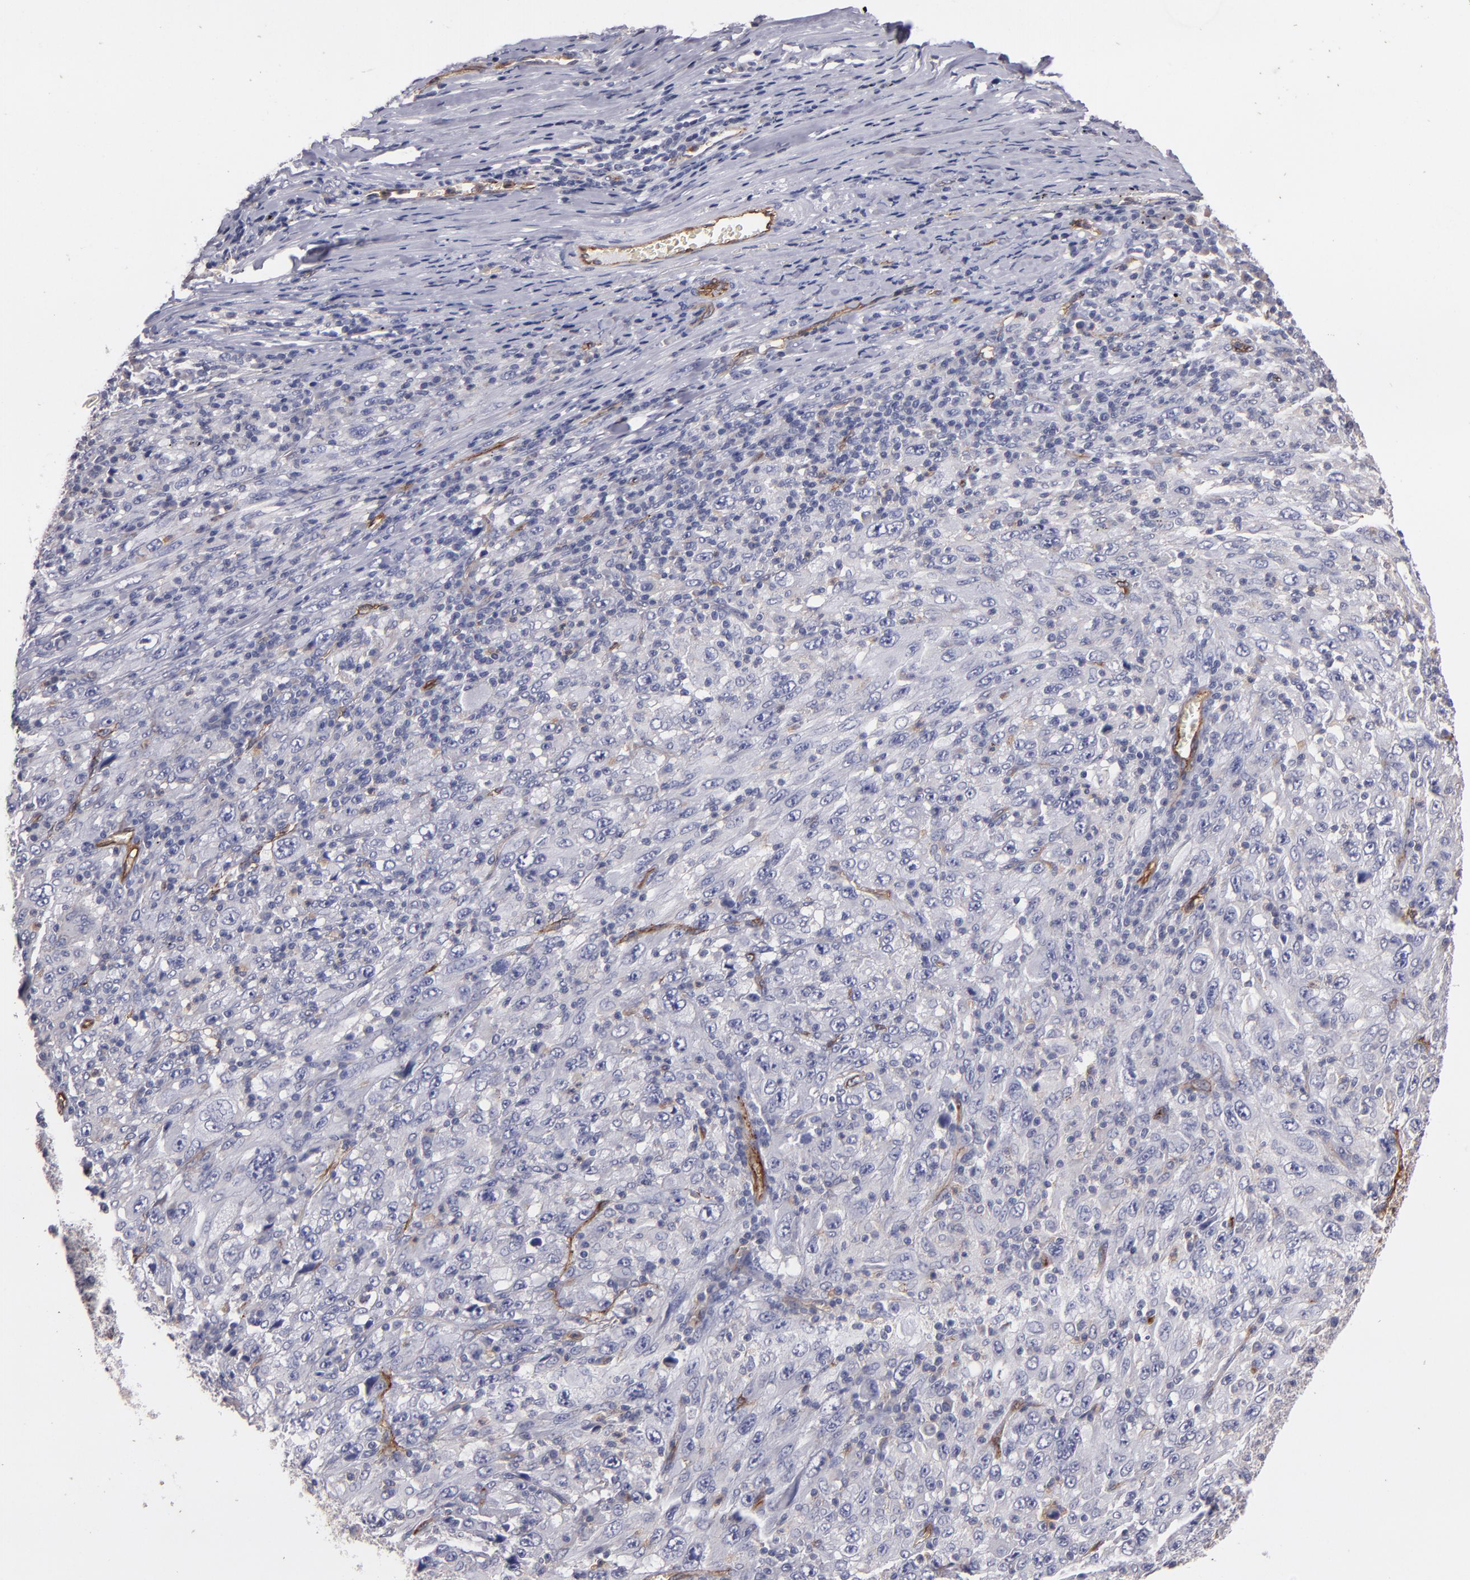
{"staining": {"intensity": "negative", "quantity": "none", "location": "none"}, "tissue": "melanoma", "cell_type": "Tumor cells", "image_type": "cancer", "snomed": [{"axis": "morphology", "description": "Malignant melanoma, Metastatic site"}, {"axis": "topography", "description": "Skin"}], "caption": "The immunohistochemistry (IHC) photomicrograph has no significant staining in tumor cells of melanoma tissue. (DAB IHC visualized using brightfield microscopy, high magnification).", "gene": "CLDN5", "patient": {"sex": "female", "age": 56}}